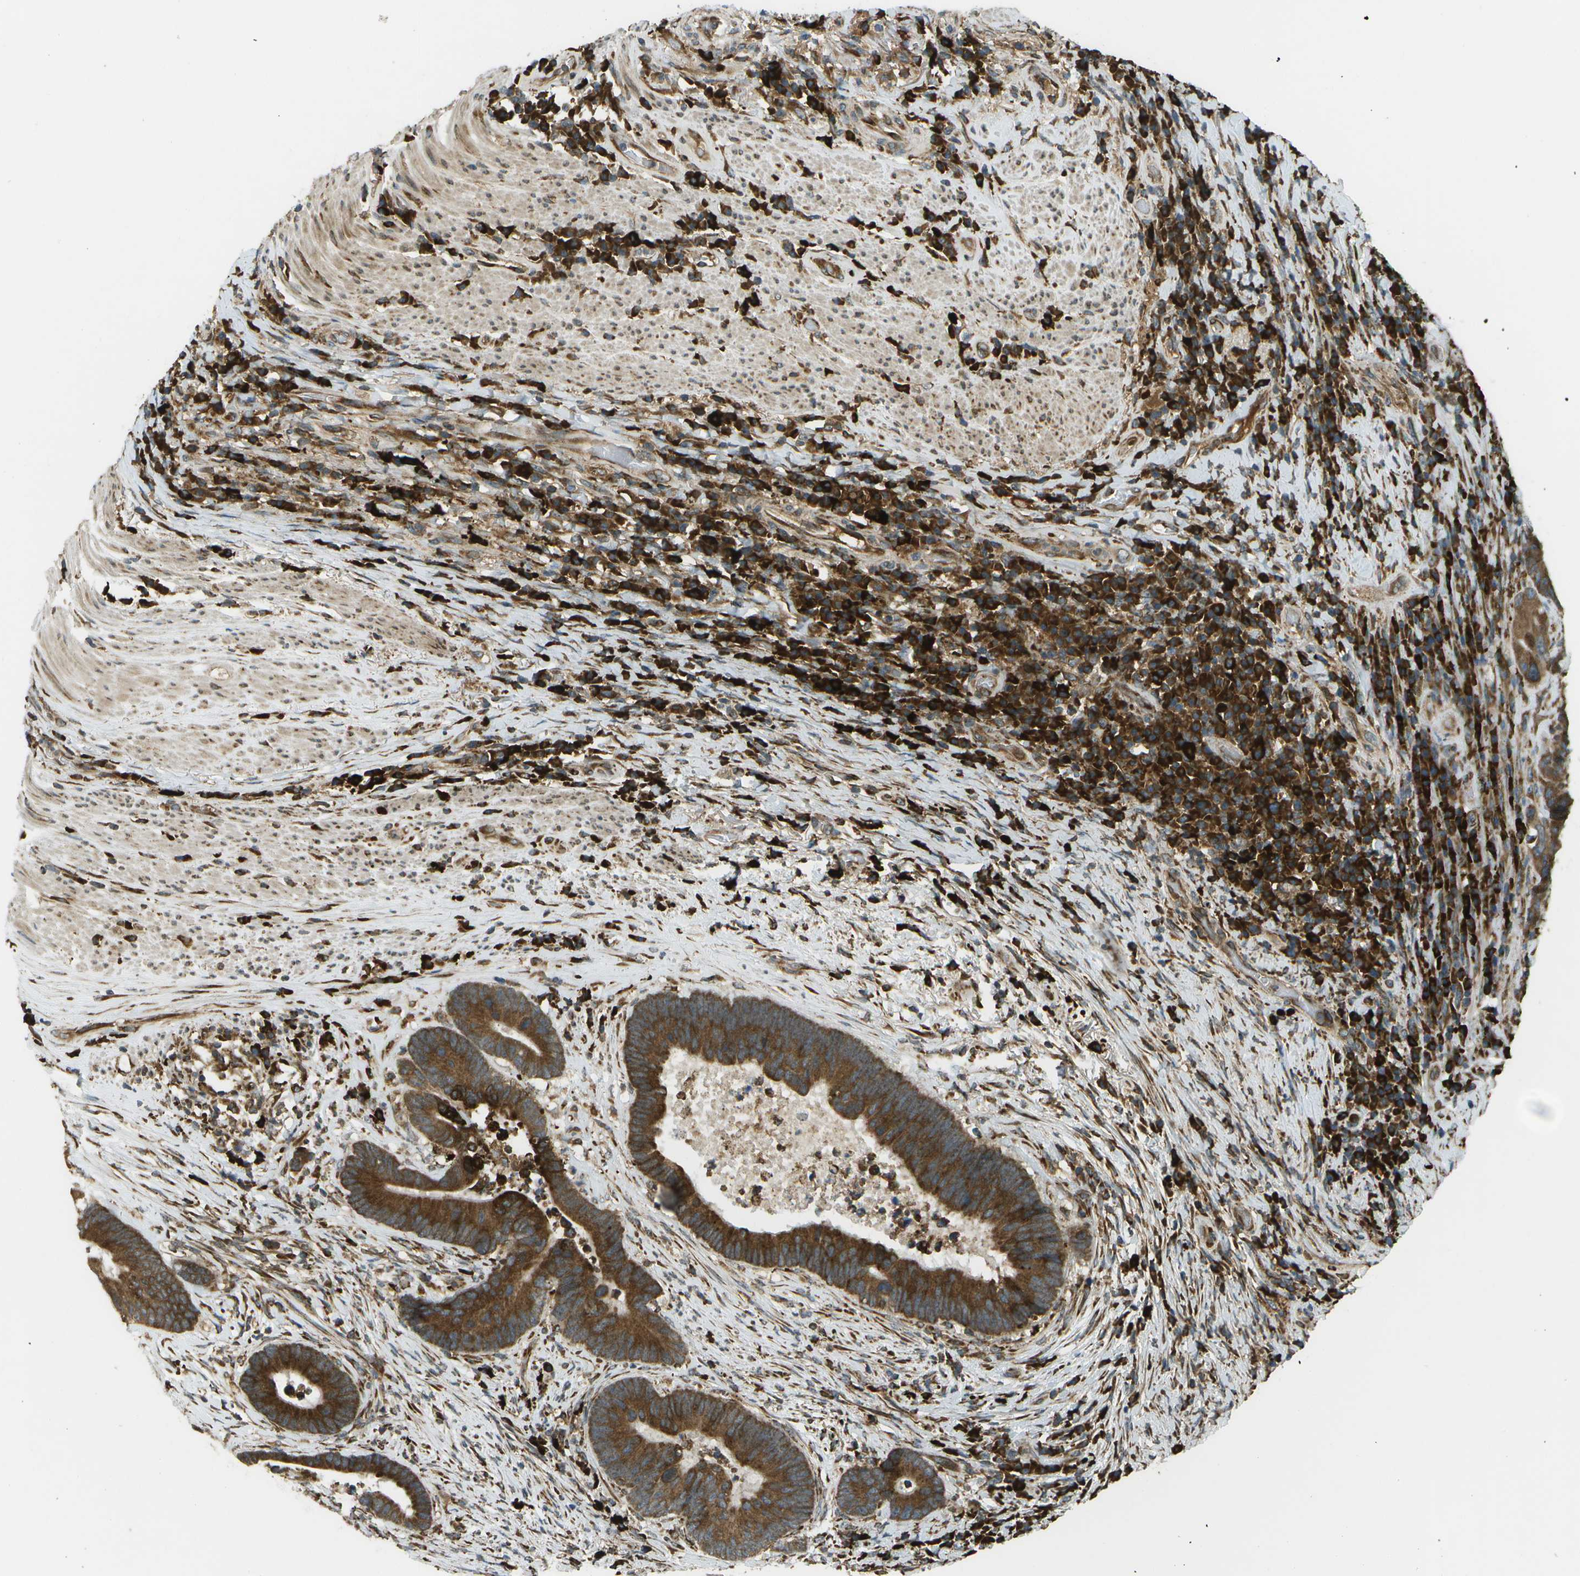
{"staining": {"intensity": "strong", "quantity": ">75%", "location": "cytoplasmic/membranous"}, "tissue": "colorectal cancer", "cell_type": "Tumor cells", "image_type": "cancer", "snomed": [{"axis": "morphology", "description": "Adenocarcinoma, NOS"}, {"axis": "topography", "description": "Rectum"}], "caption": "An image of colorectal cancer stained for a protein reveals strong cytoplasmic/membranous brown staining in tumor cells. (brown staining indicates protein expression, while blue staining denotes nuclei).", "gene": "USP30", "patient": {"sex": "female", "age": 89}}